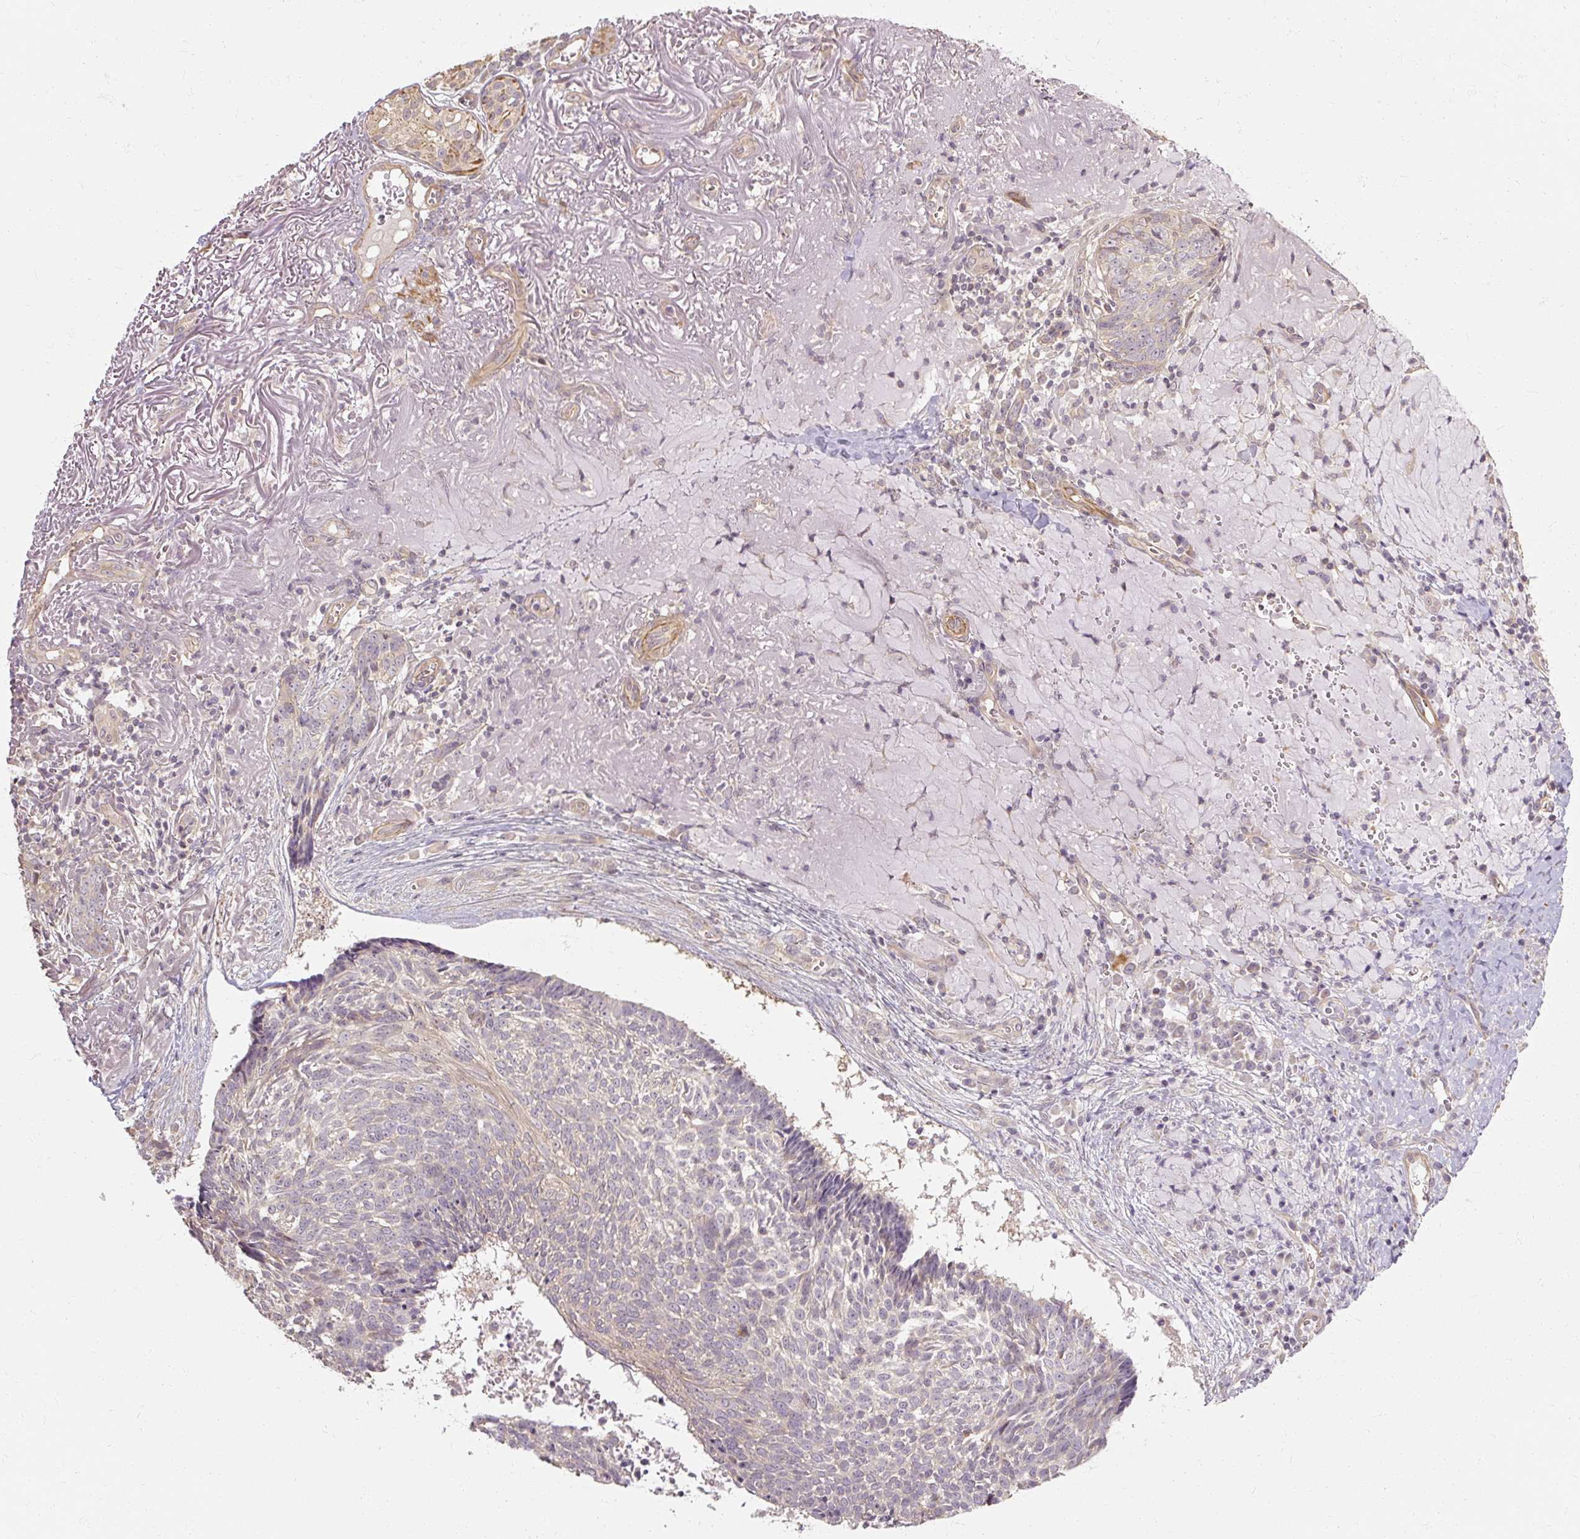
{"staining": {"intensity": "negative", "quantity": "none", "location": "none"}, "tissue": "skin cancer", "cell_type": "Tumor cells", "image_type": "cancer", "snomed": [{"axis": "morphology", "description": "Basal cell carcinoma"}, {"axis": "topography", "description": "Skin"}, {"axis": "topography", "description": "Skin of face"}], "caption": "A histopathology image of human skin basal cell carcinoma is negative for staining in tumor cells. Brightfield microscopy of immunohistochemistry (IHC) stained with DAB (3,3'-diaminobenzidine) (brown) and hematoxylin (blue), captured at high magnification.", "gene": "RB1CC1", "patient": {"sex": "female", "age": 95}}